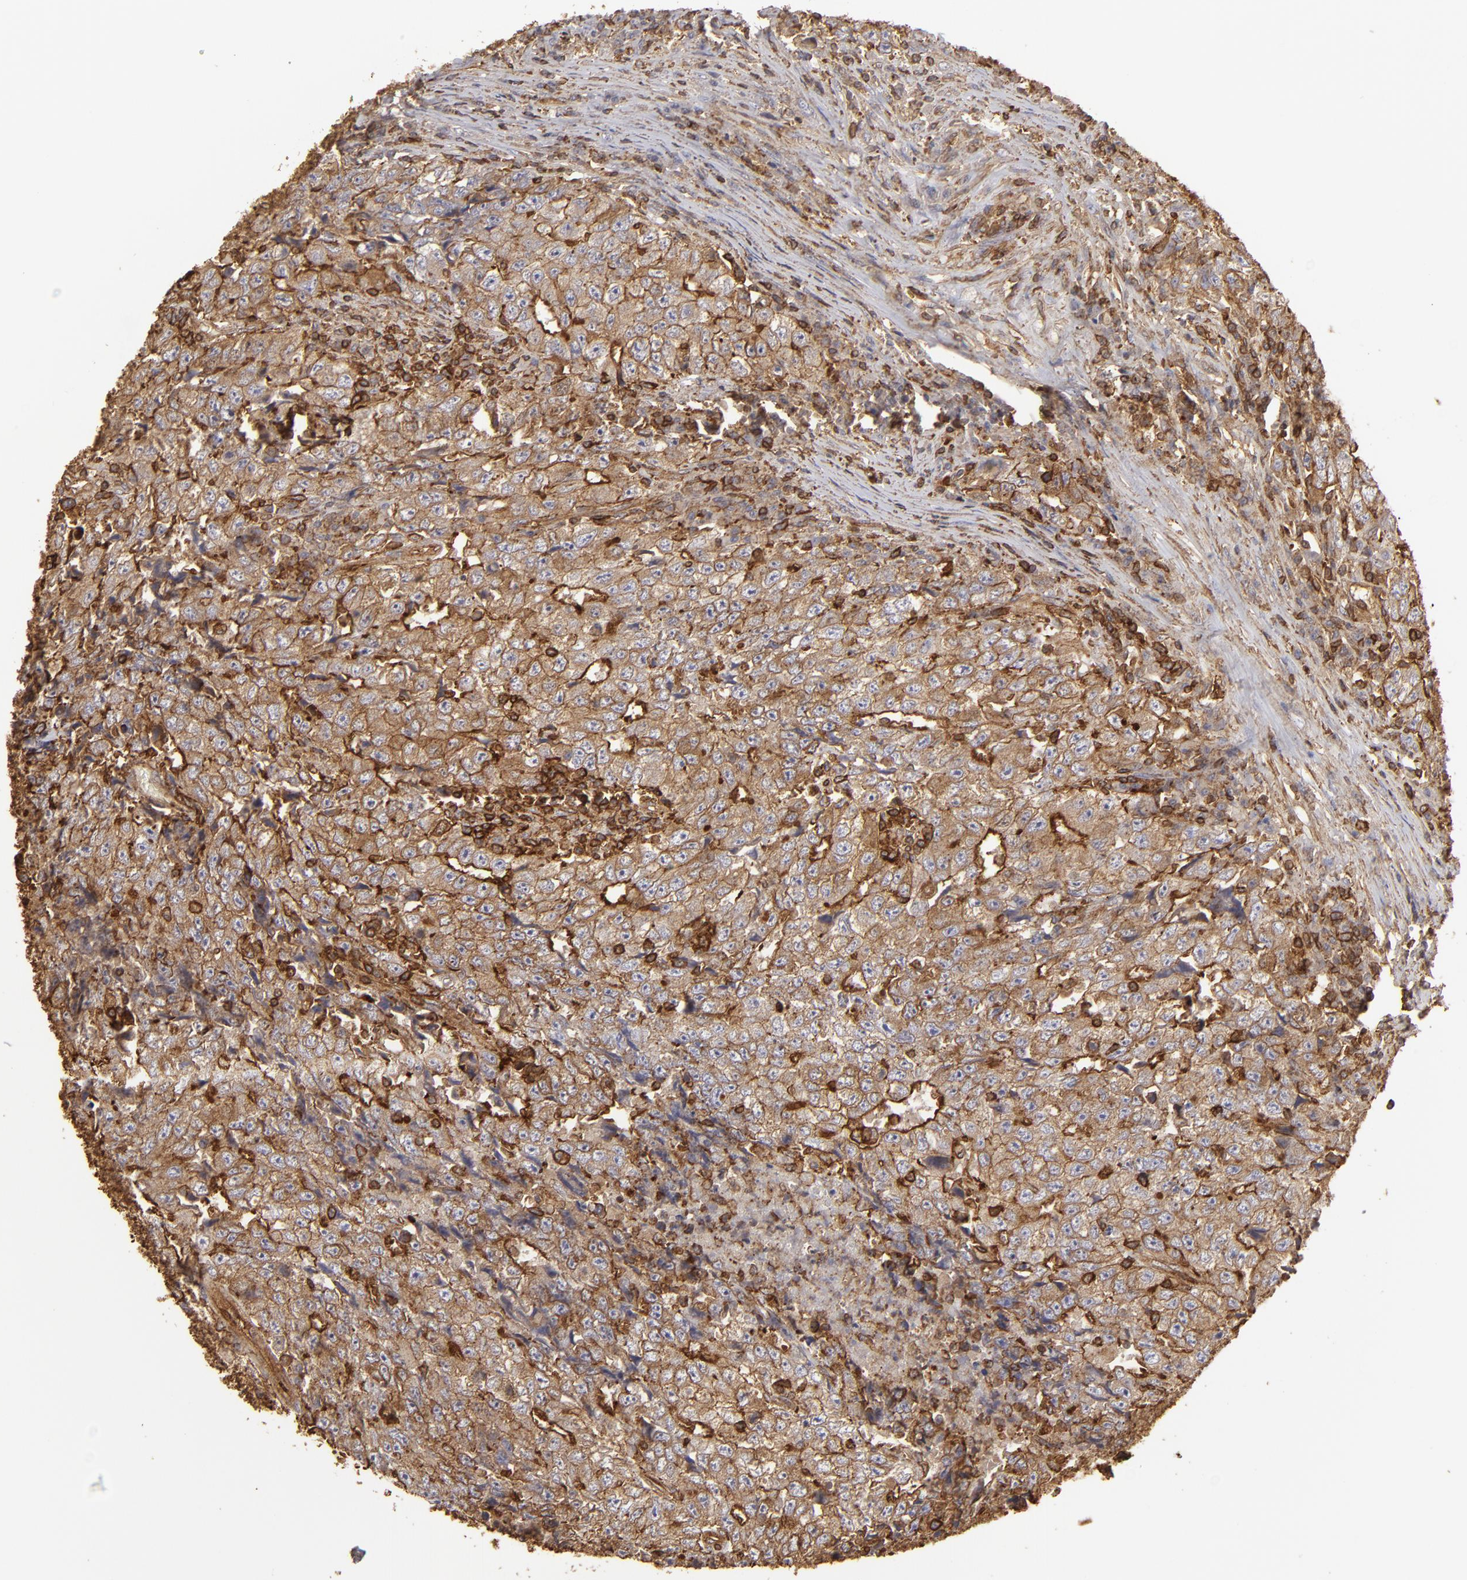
{"staining": {"intensity": "moderate", "quantity": ">75%", "location": "cytoplasmic/membranous"}, "tissue": "testis cancer", "cell_type": "Tumor cells", "image_type": "cancer", "snomed": [{"axis": "morphology", "description": "Necrosis, NOS"}, {"axis": "morphology", "description": "Carcinoma, Embryonal, NOS"}, {"axis": "topography", "description": "Testis"}], "caption": "Immunohistochemistry (IHC) photomicrograph of human testis embryonal carcinoma stained for a protein (brown), which reveals medium levels of moderate cytoplasmic/membranous positivity in approximately >75% of tumor cells.", "gene": "ACTB", "patient": {"sex": "male", "age": 19}}